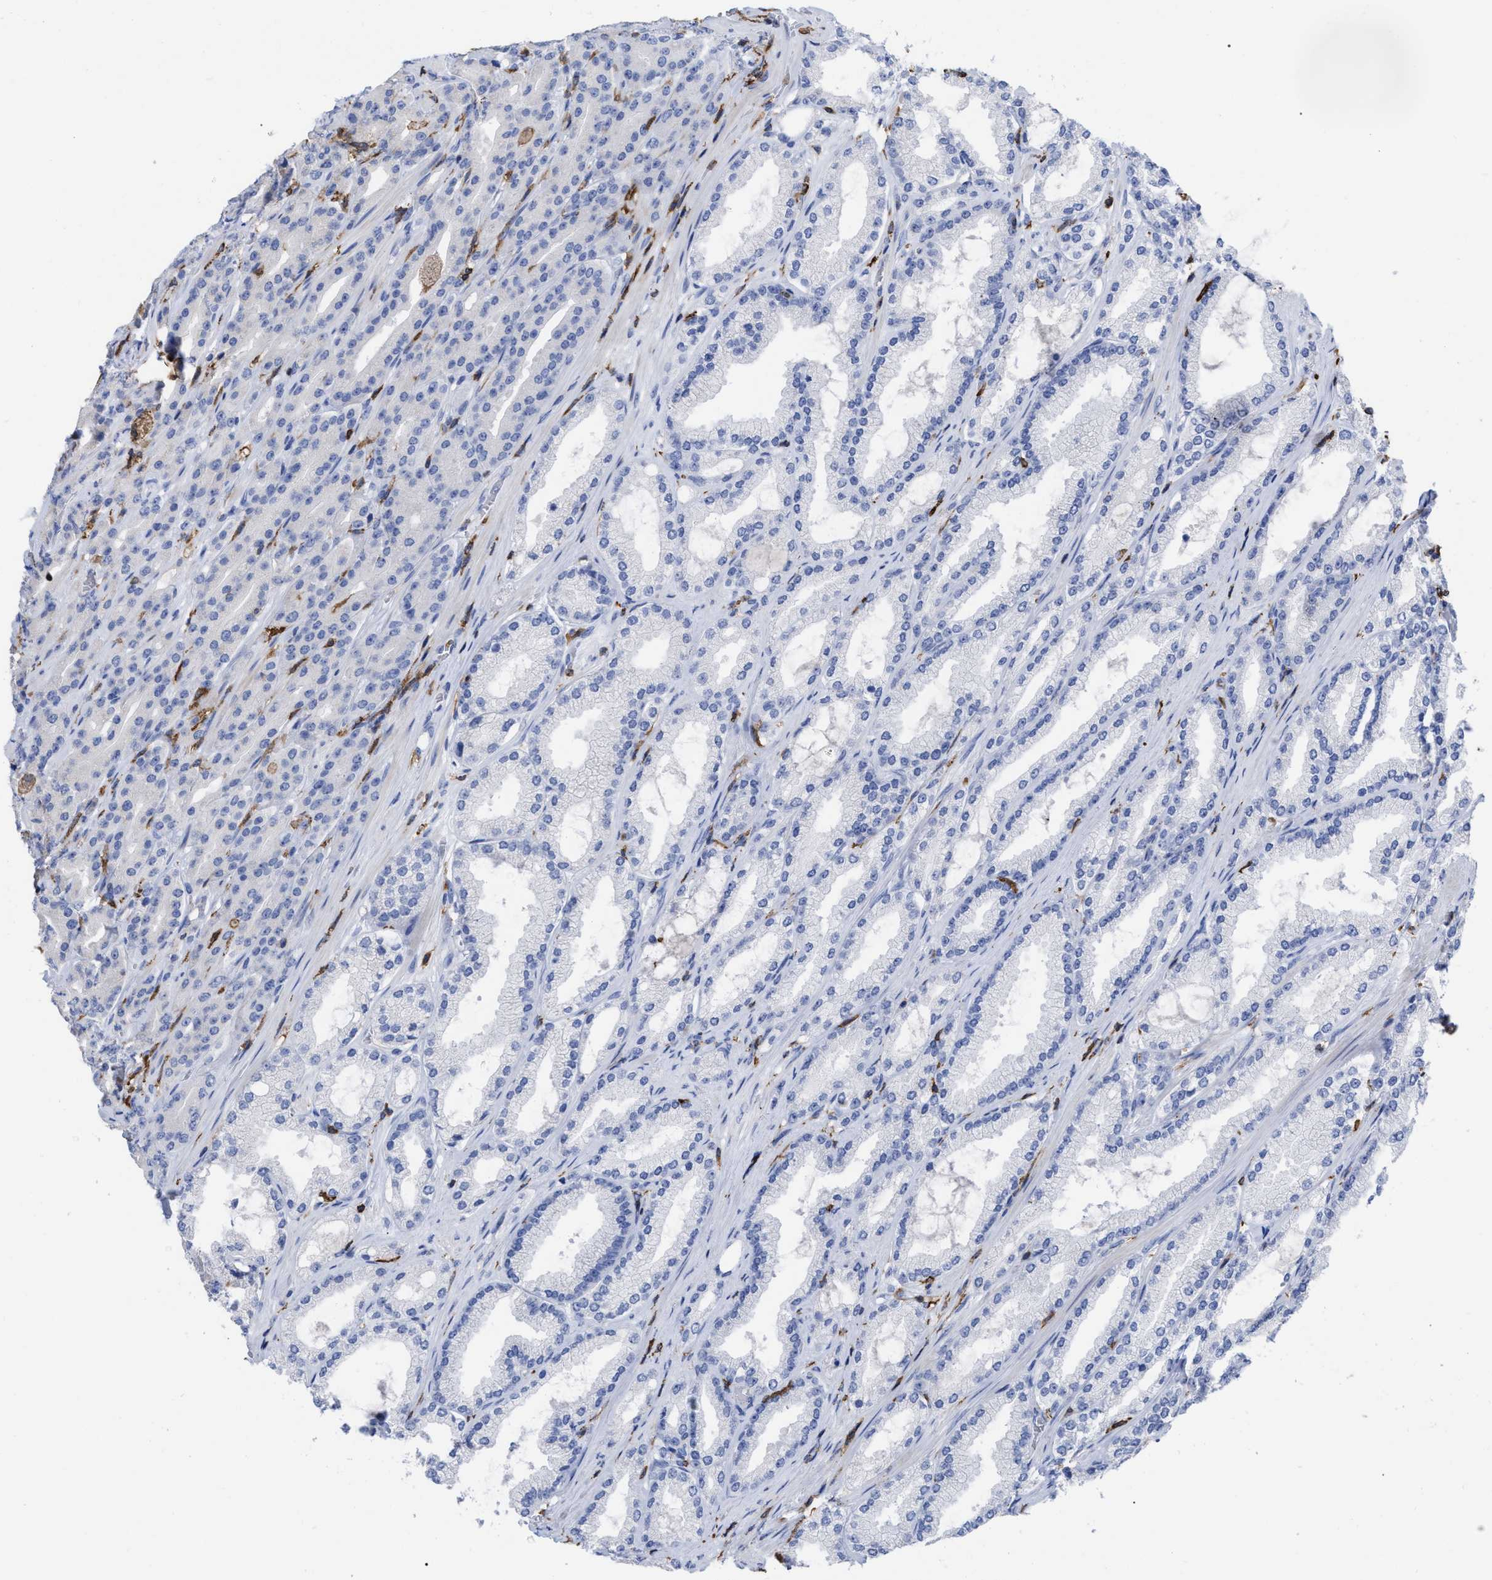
{"staining": {"intensity": "negative", "quantity": "none", "location": "none"}, "tissue": "prostate cancer", "cell_type": "Tumor cells", "image_type": "cancer", "snomed": [{"axis": "morphology", "description": "Adenocarcinoma, High grade"}, {"axis": "topography", "description": "Prostate"}], "caption": "An immunohistochemistry micrograph of prostate adenocarcinoma (high-grade) is shown. There is no staining in tumor cells of prostate adenocarcinoma (high-grade). The staining is performed using DAB brown chromogen with nuclei counter-stained in using hematoxylin.", "gene": "HCLS1", "patient": {"sex": "male", "age": 71}}